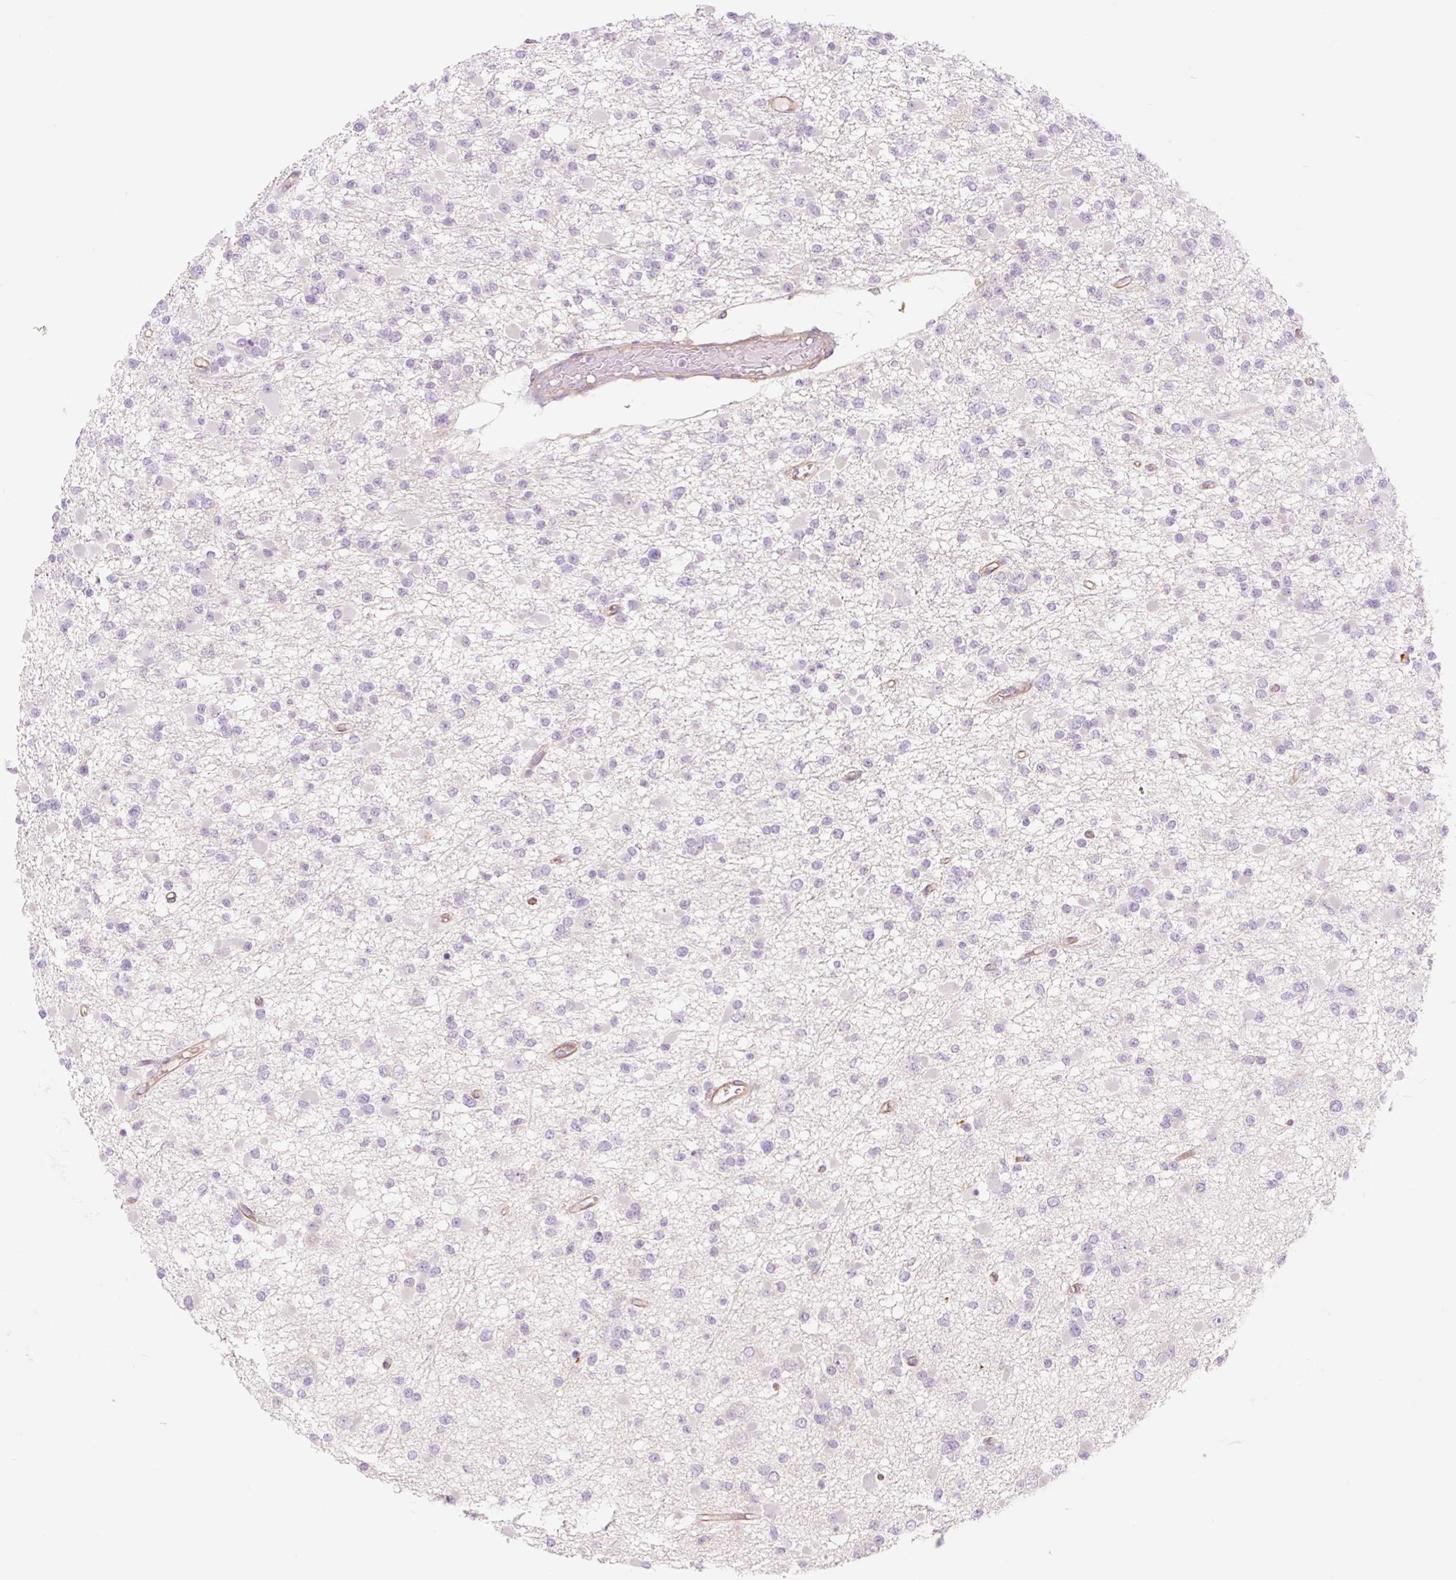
{"staining": {"intensity": "negative", "quantity": "none", "location": "none"}, "tissue": "glioma", "cell_type": "Tumor cells", "image_type": "cancer", "snomed": [{"axis": "morphology", "description": "Glioma, malignant, Low grade"}, {"axis": "topography", "description": "Brain"}], "caption": "Tumor cells are negative for protein expression in human malignant low-grade glioma.", "gene": "NLRP5", "patient": {"sex": "female", "age": 22}}